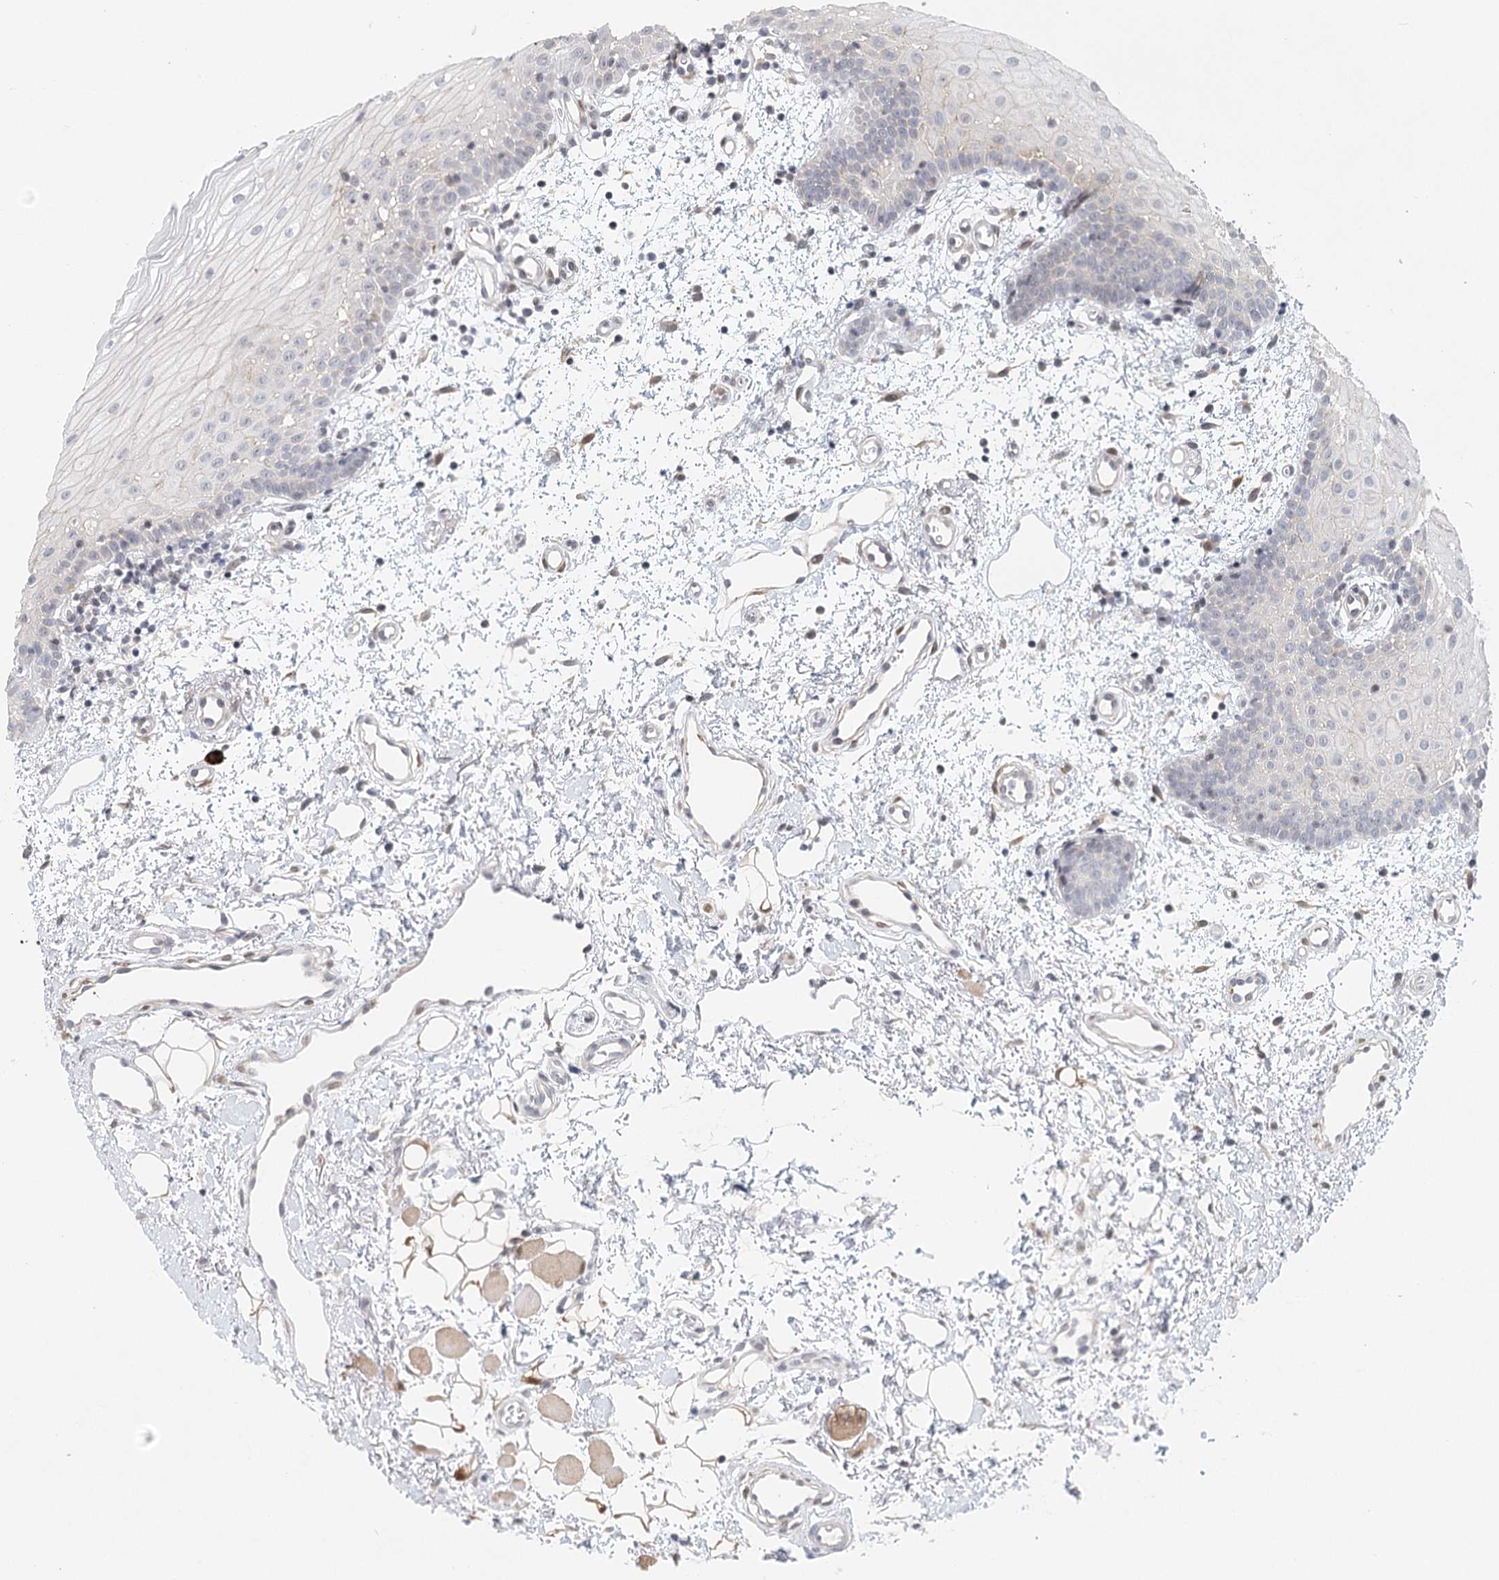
{"staining": {"intensity": "negative", "quantity": "none", "location": "none"}, "tissue": "oral mucosa", "cell_type": "Squamous epithelial cells", "image_type": "normal", "snomed": [{"axis": "morphology", "description": "Normal tissue, NOS"}, {"axis": "morphology", "description": "Squamous cell carcinoma, NOS"}, {"axis": "topography", "description": "Oral tissue"}, {"axis": "topography", "description": "Head-Neck"}], "caption": "Squamous epithelial cells show no significant expression in benign oral mucosa. The staining is performed using DAB (3,3'-diaminobenzidine) brown chromogen with nuclei counter-stained in using hematoxylin.", "gene": "BNIP5", "patient": {"sex": "male", "age": 68}}